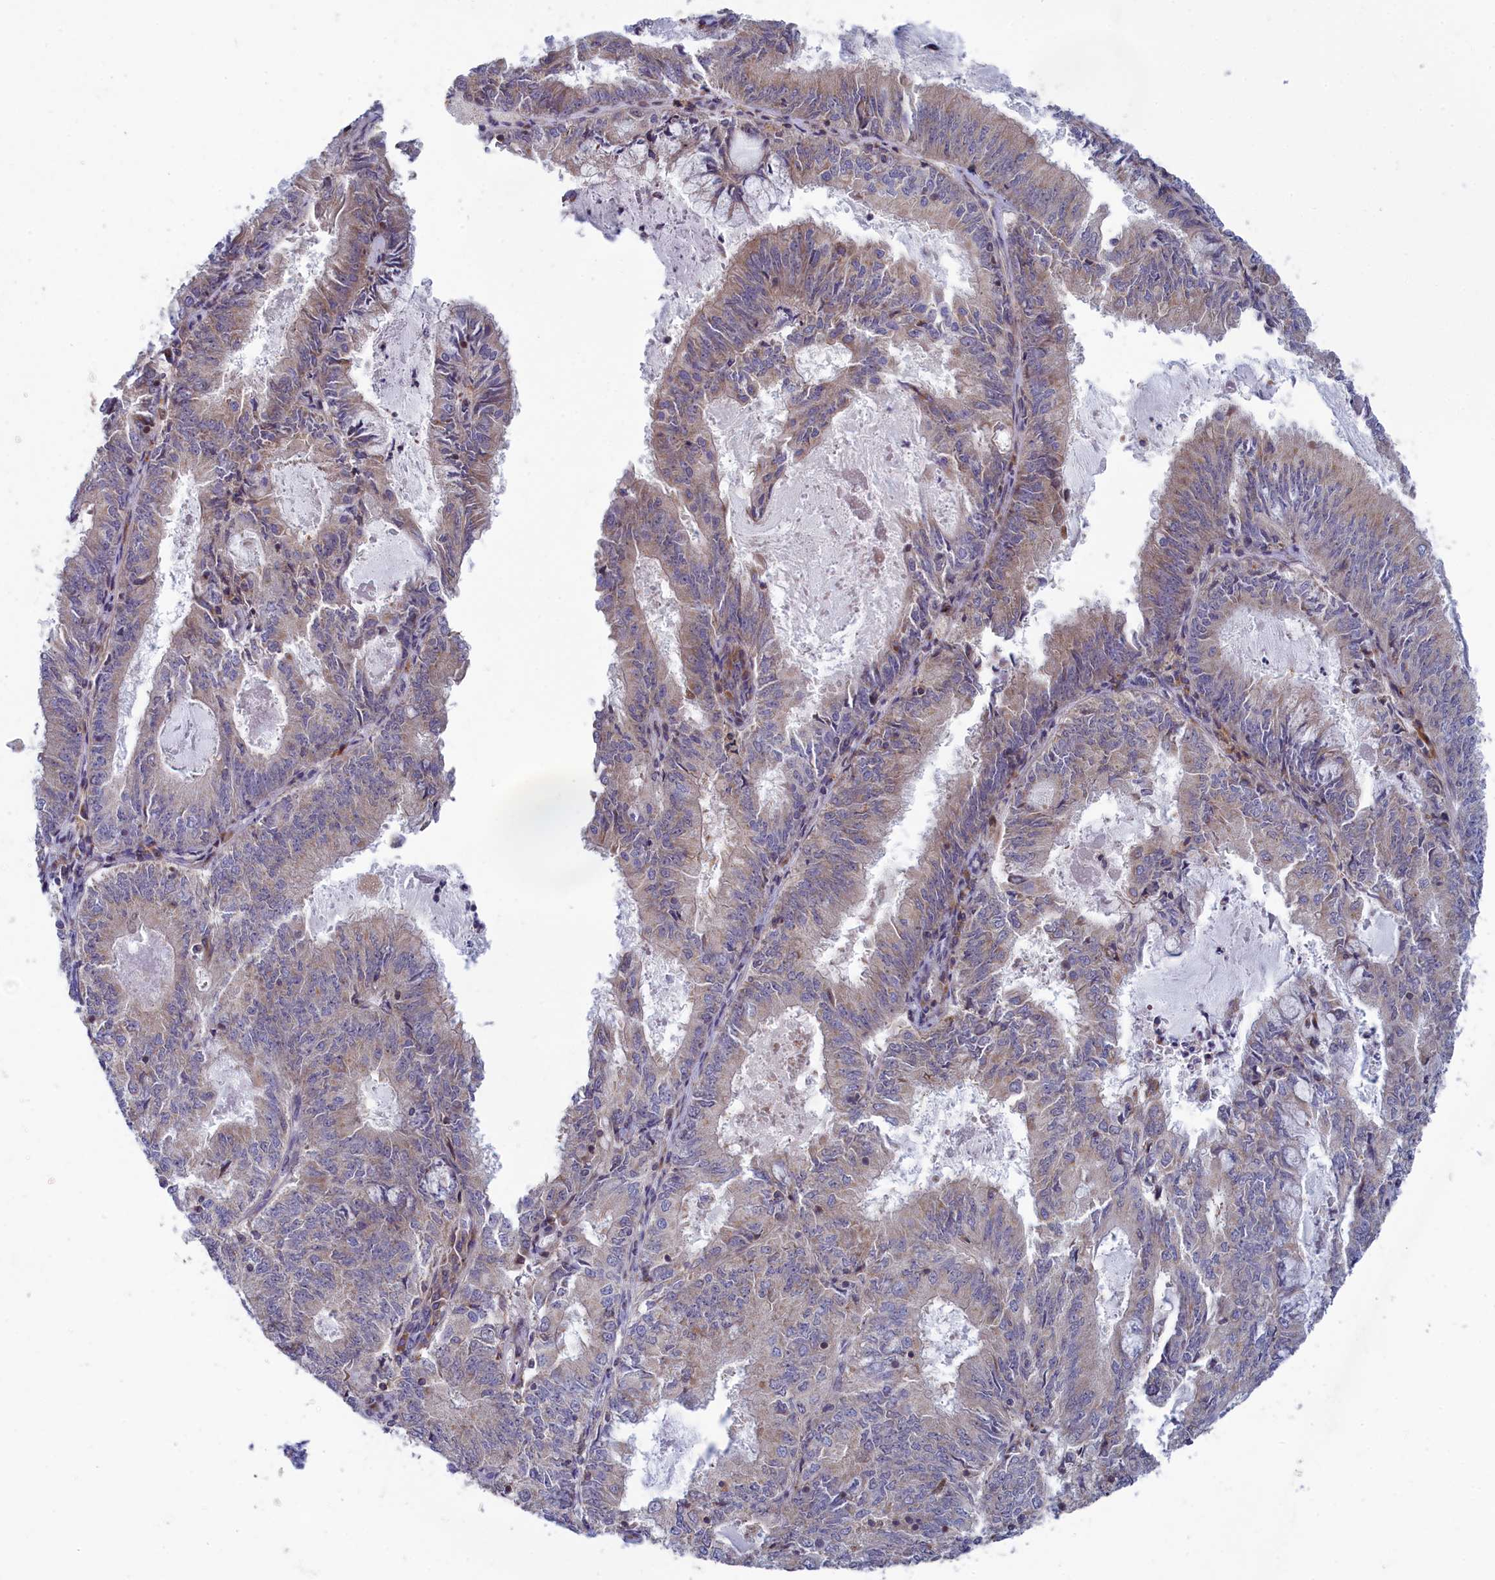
{"staining": {"intensity": "weak", "quantity": "<25%", "location": "cytoplasmic/membranous"}, "tissue": "endometrial cancer", "cell_type": "Tumor cells", "image_type": "cancer", "snomed": [{"axis": "morphology", "description": "Adenocarcinoma, NOS"}, {"axis": "topography", "description": "Endometrium"}], "caption": "Immunohistochemistry of human endometrial adenocarcinoma exhibits no positivity in tumor cells.", "gene": "BLTP2", "patient": {"sex": "female", "age": 57}}